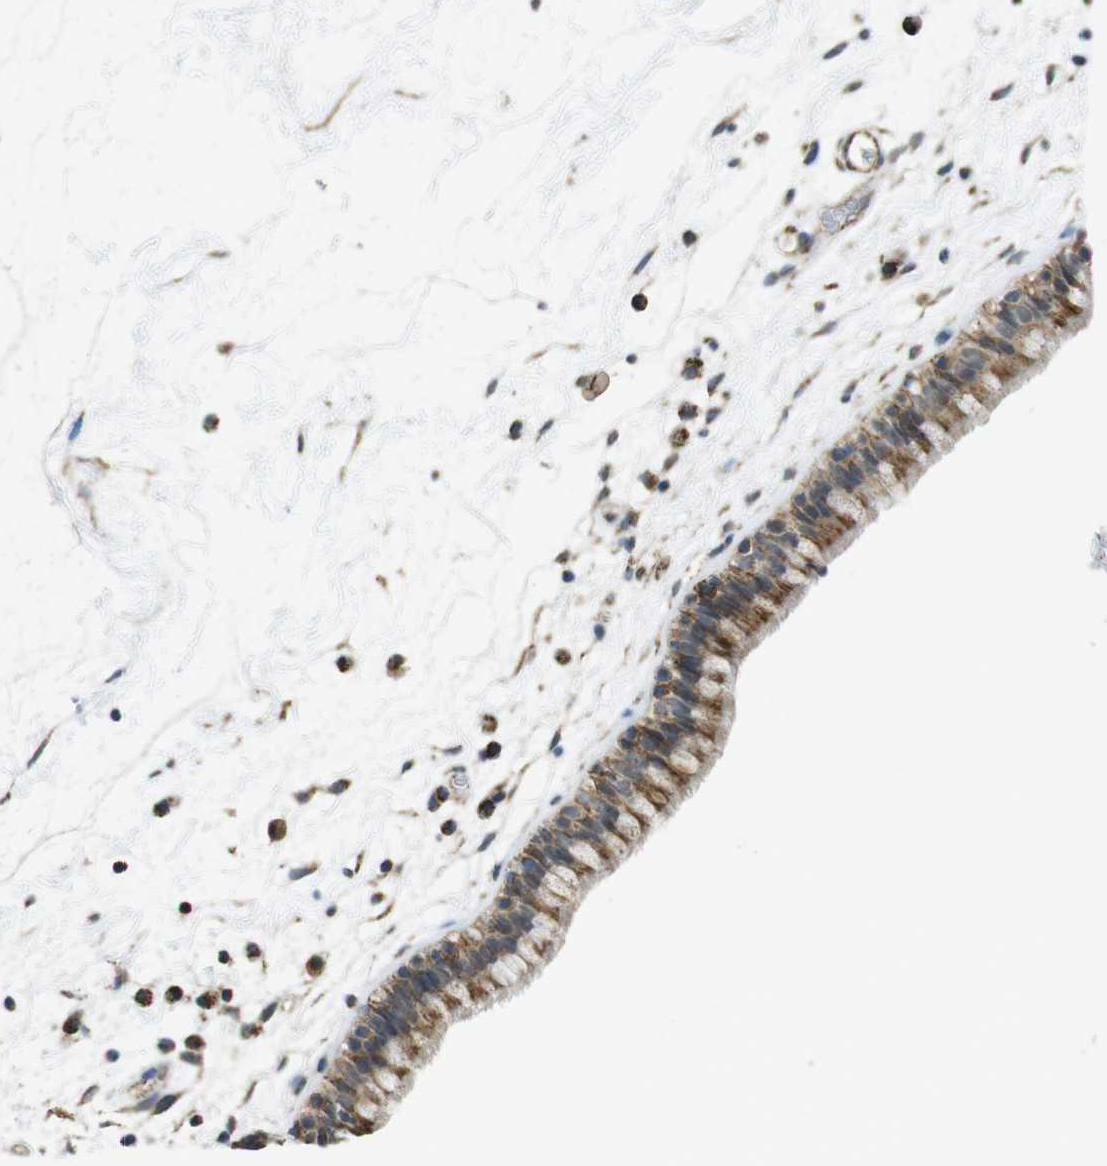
{"staining": {"intensity": "strong", "quantity": ">75%", "location": "cytoplasmic/membranous"}, "tissue": "nasopharynx", "cell_type": "Respiratory epithelial cells", "image_type": "normal", "snomed": [{"axis": "morphology", "description": "Normal tissue, NOS"}, {"axis": "morphology", "description": "Inflammation, NOS"}, {"axis": "topography", "description": "Nasopharynx"}], "caption": "Protein staining demonstrates strong cytoplasmic/membranous expression in about >75% of respiratory epithelial cells in unremarkable nasopharynx.", "gene": "CALHM2", "patient": {"sex": "male", "age": 48}}